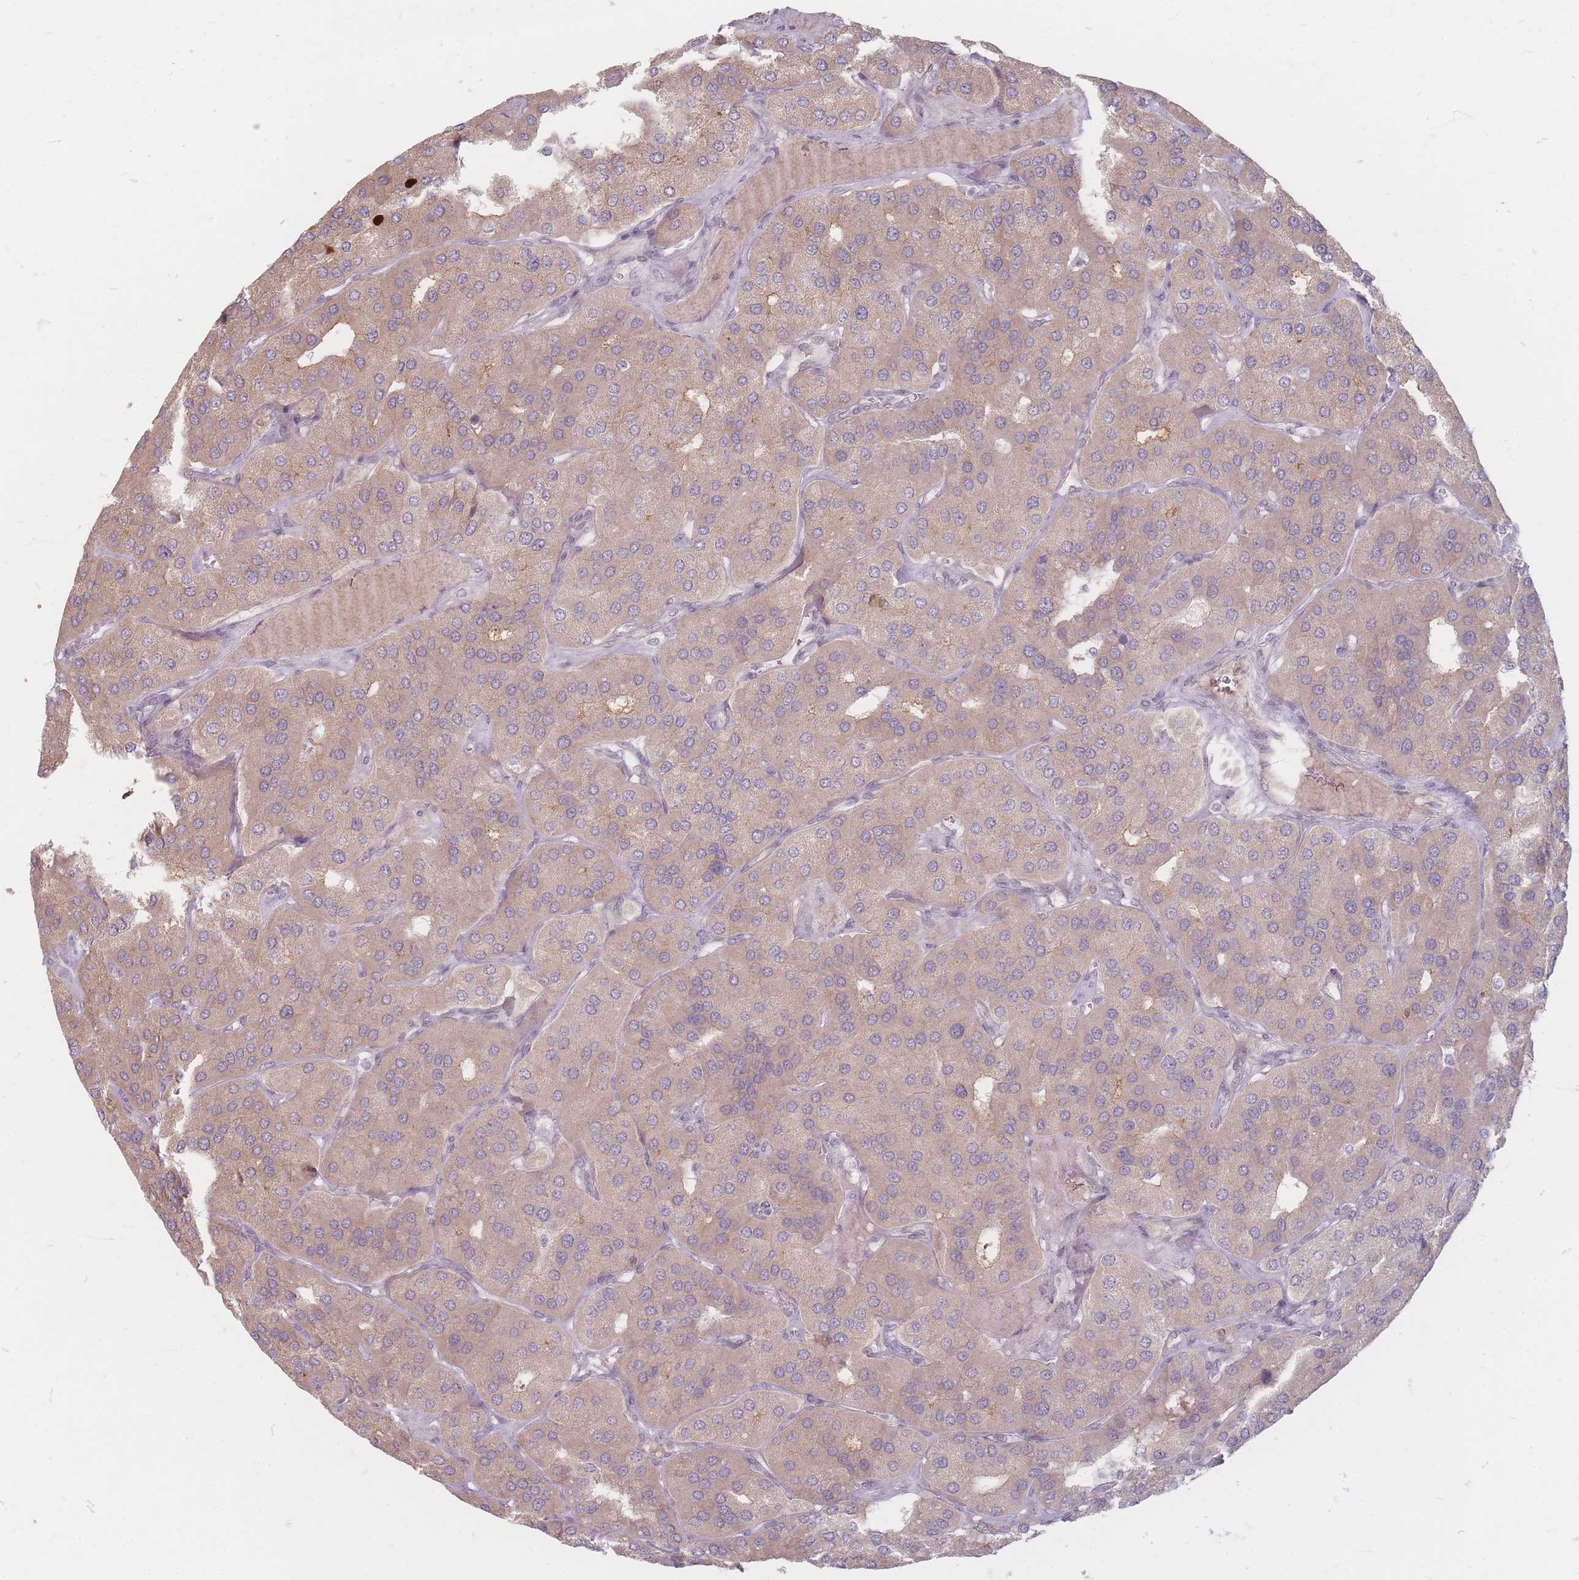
{"staining": {"intensity": "weak", "quantity": ">75%", "location": "cytoplasmic/membranous"}, "tissue": "parathyroid gland", "cell_type": "Glandular cells", "image_type": "normal", "snomed": [{"axis": "morphology", "description": "Normal tissue, NOS"}, {"axis": "morphology", "description": "Adenoma, NOS"}, {"axis": "topography", "description": "Parathyroid gland"}], "caption": "Immunohistochemical staining of unremarkable parathyroid gland reveals weak cytoplasmic/membranous protein positivity in about >75% of glandular cells.", "gene": "GABRA6", "patient": {"sex": "female", "age": 86}}